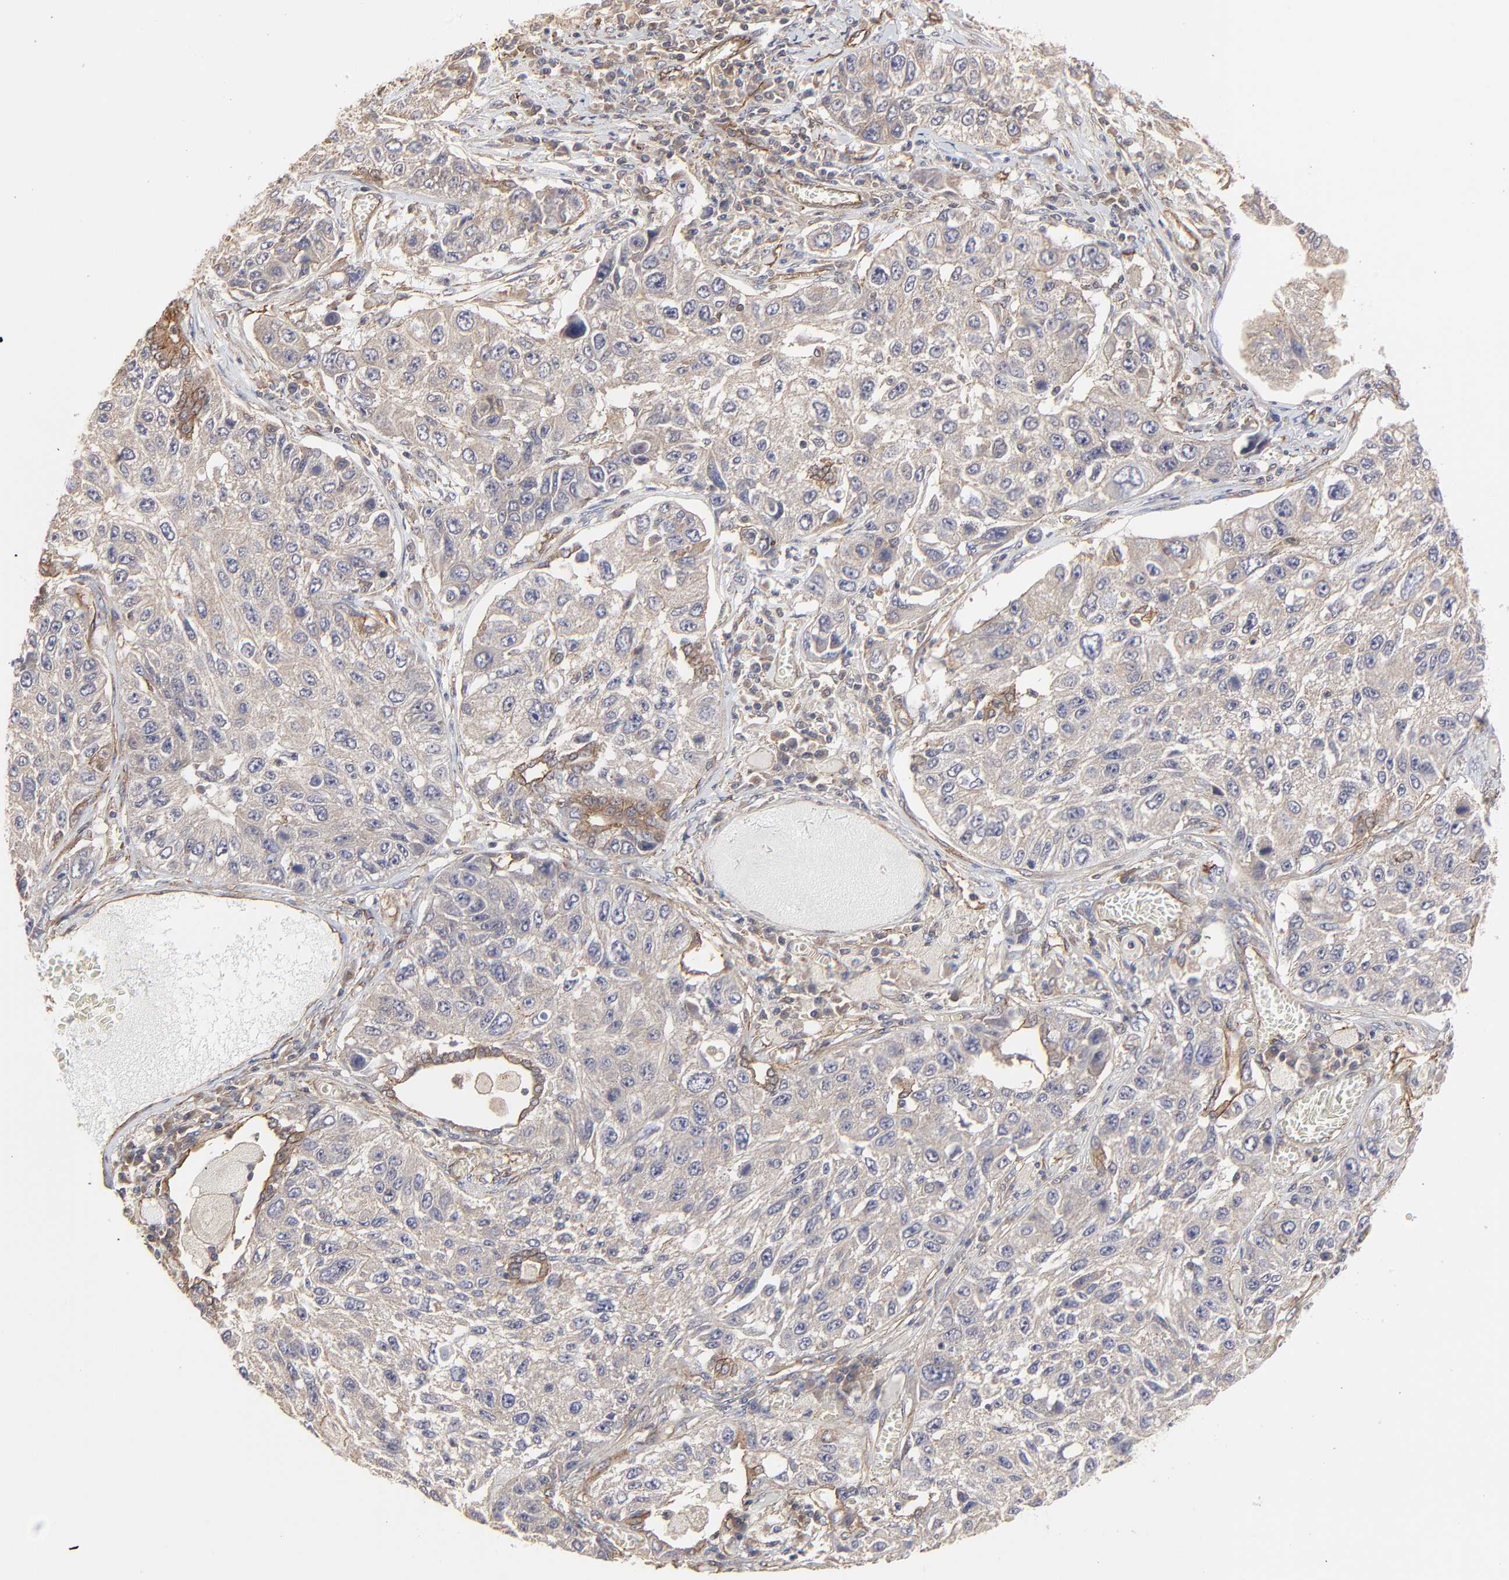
{"staining": {"intensity": "weak", "quantity": "25%-75%", "location": "cytoplasmic/membranous"}, "tissue": "lung cancer", "cell_type": "Tumor cells", "image_type": "cancer", "snomed": [{"axis": "morphology", "description": "Squamous cell carcinoma, NOS"}, {"axis": "topography", "description": "Lung"}], "caption": "This is an image of IHC staining of squamous cell carcinoma (lung), which shows weak expression in the cytoplasmic/membranous of tumor cells.", "gene": "ARMT1", "patient": {"sex": "male", "age": 71}}